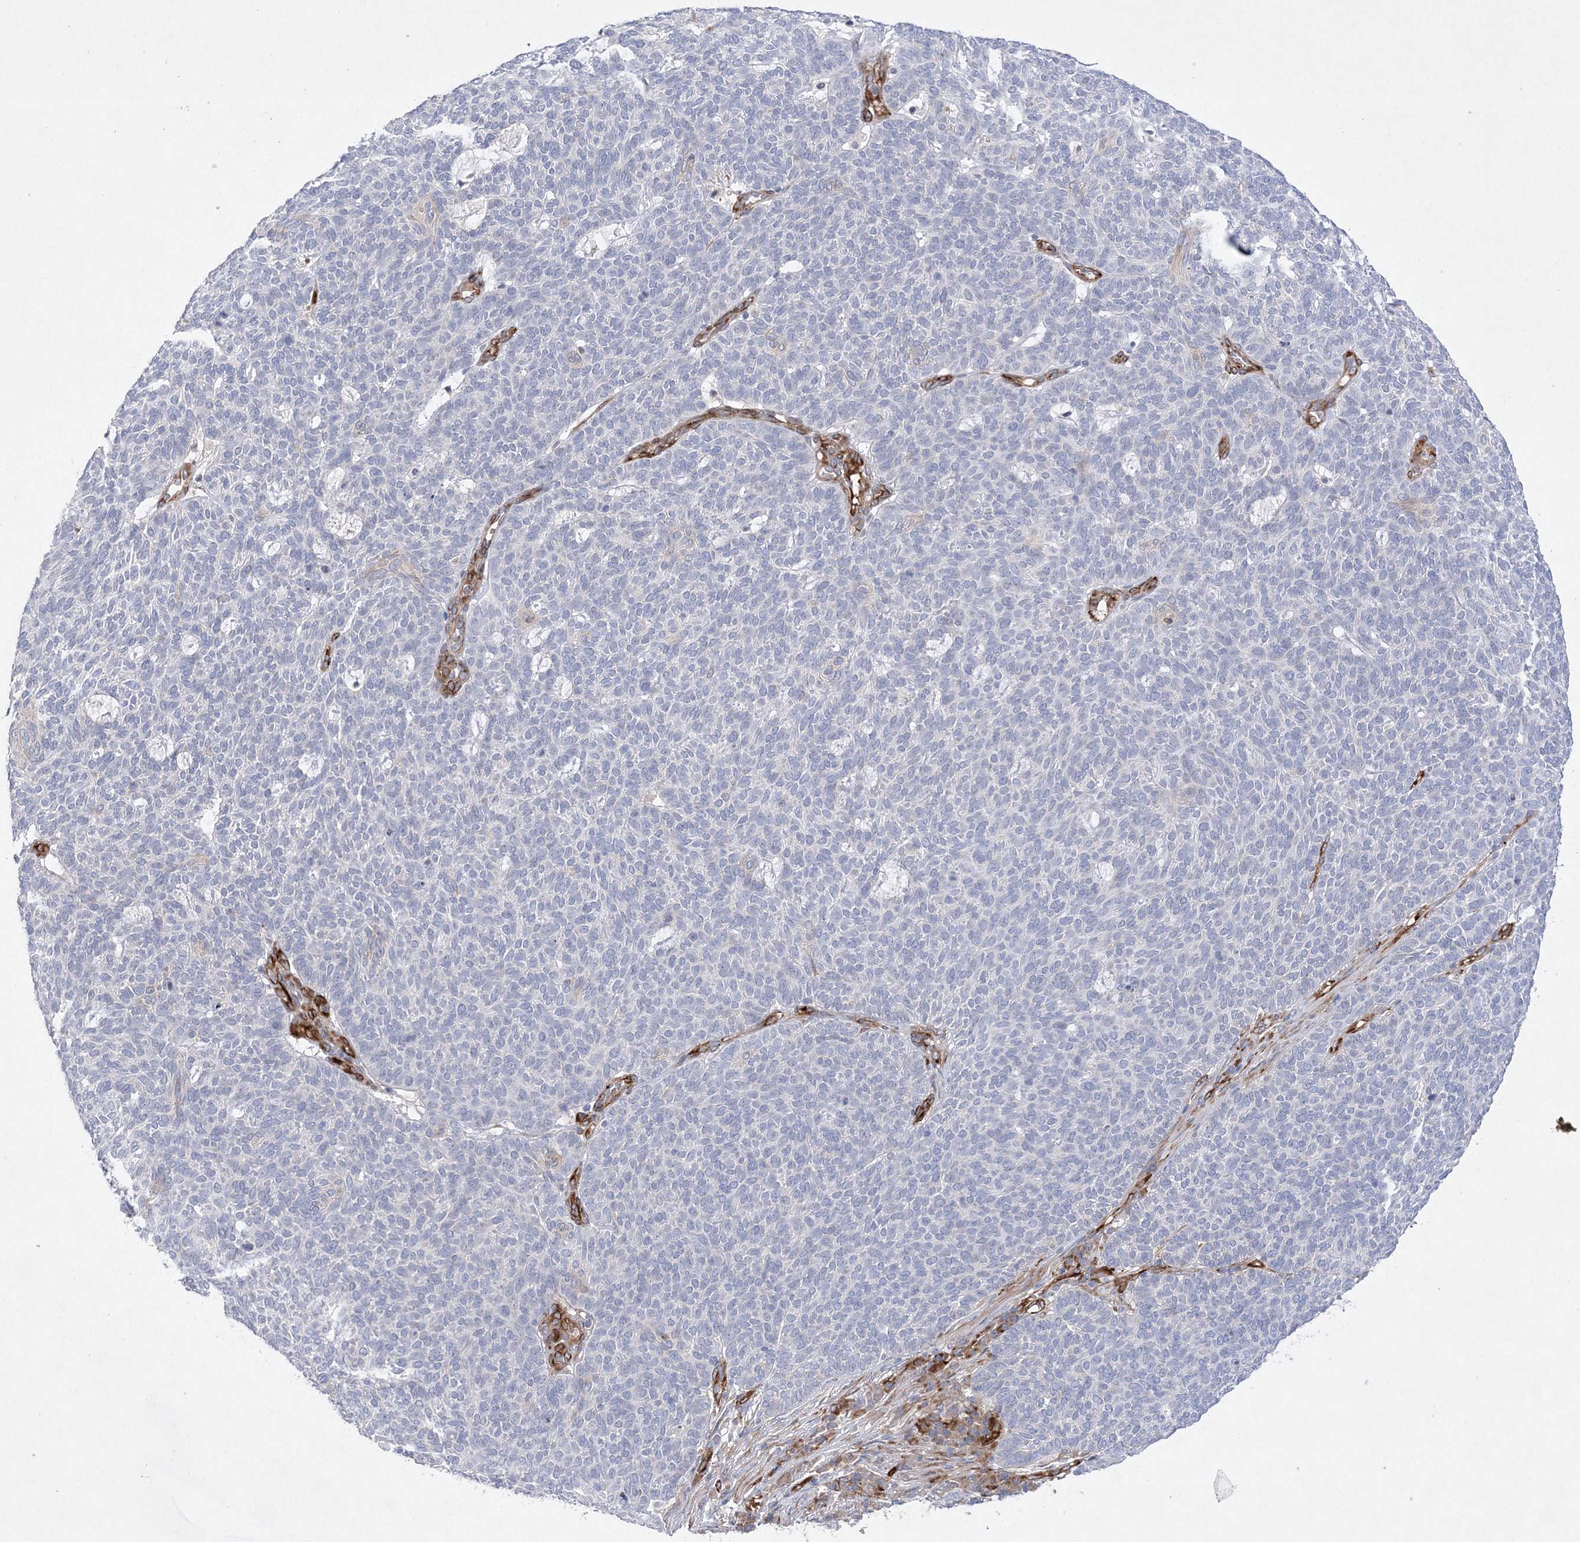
{"staining": {"intensity": "negative", "quantity": "none", "location": "none"}, "tissue": "skin cancer", "cell_type": "Tumor cells", "image_type": "cancer", "snomed": [{"axis": "morphology", "description": "Squamous cell carcinoma, NOS"}, {"axis": "topography", "description": "Skin"}], "caption": "This is an immunohistochemistry (IHC) micrograph of human skin squamous cell carcinoma. There is no staining in tumor cells.", "gene": "TMEM132B", "patient": {"sex": "female", "age": 90}}